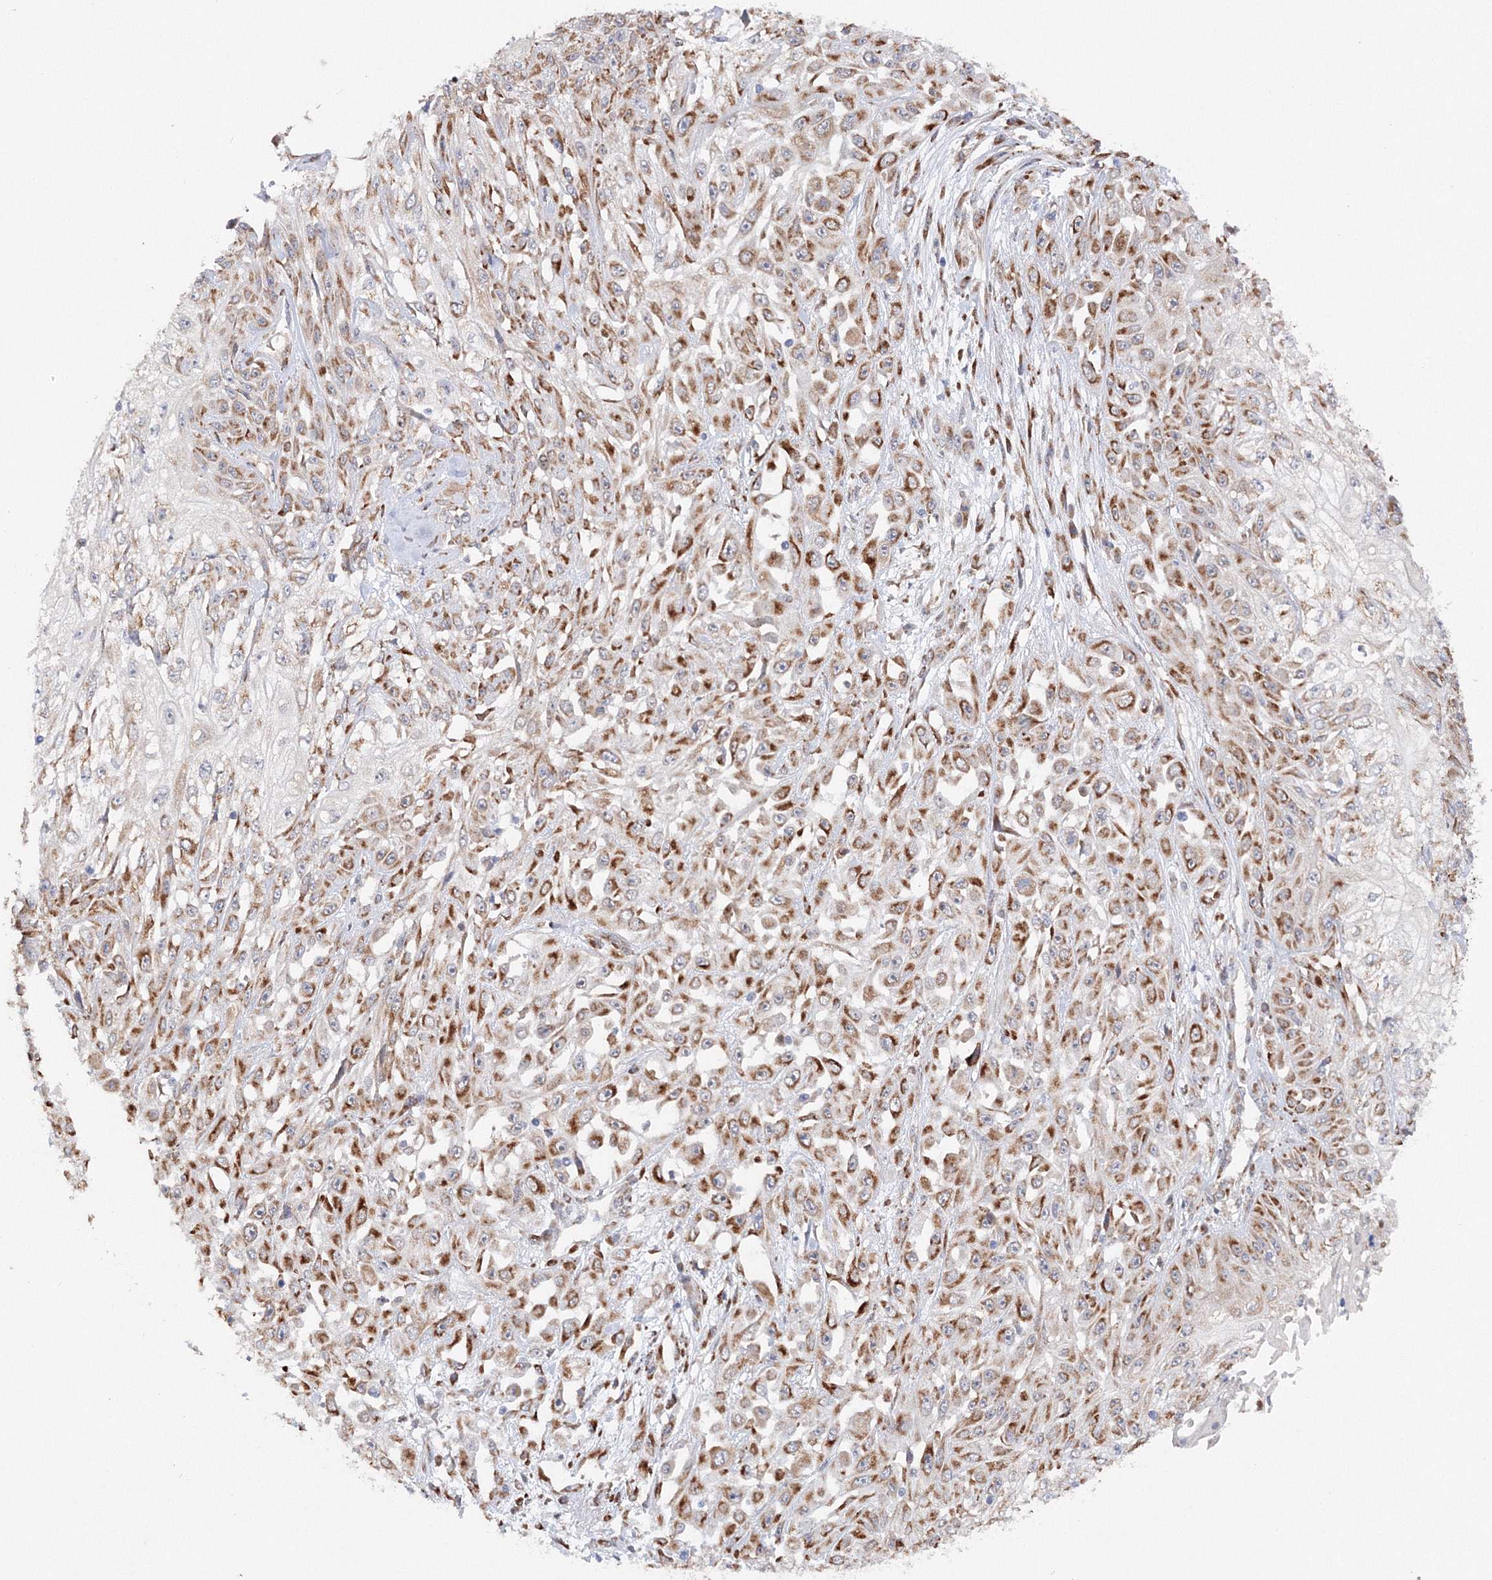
{"staining": {"intensity": "moderate", "quantity": ">75%", "location": "cytoplasmic/membranous"}, "tissue": "skin cancer", "cell_type": "Tumor cells", "image_type": "cancer", "snomed": [{"axis": "morphology", "description": "Squamous cell carcinoma, NOS"}, {"axis": "morphology", "description": "Squamous cell carcinoma, metastatic, NOS"}, {"axis": "topography", "description": "Skin"}, {"axis": "topography", "description": "Lymph node"}], "caption": "Immunohistochemical staining of human metastatic squamous cell carcinoma (skin) demonstrates medium levels of moderate cytoplasmic/membranous protein expression in about >75% of tumor cells.", "gene": "DIS3L2", "patient": {"sex": "male", "age": 75}}